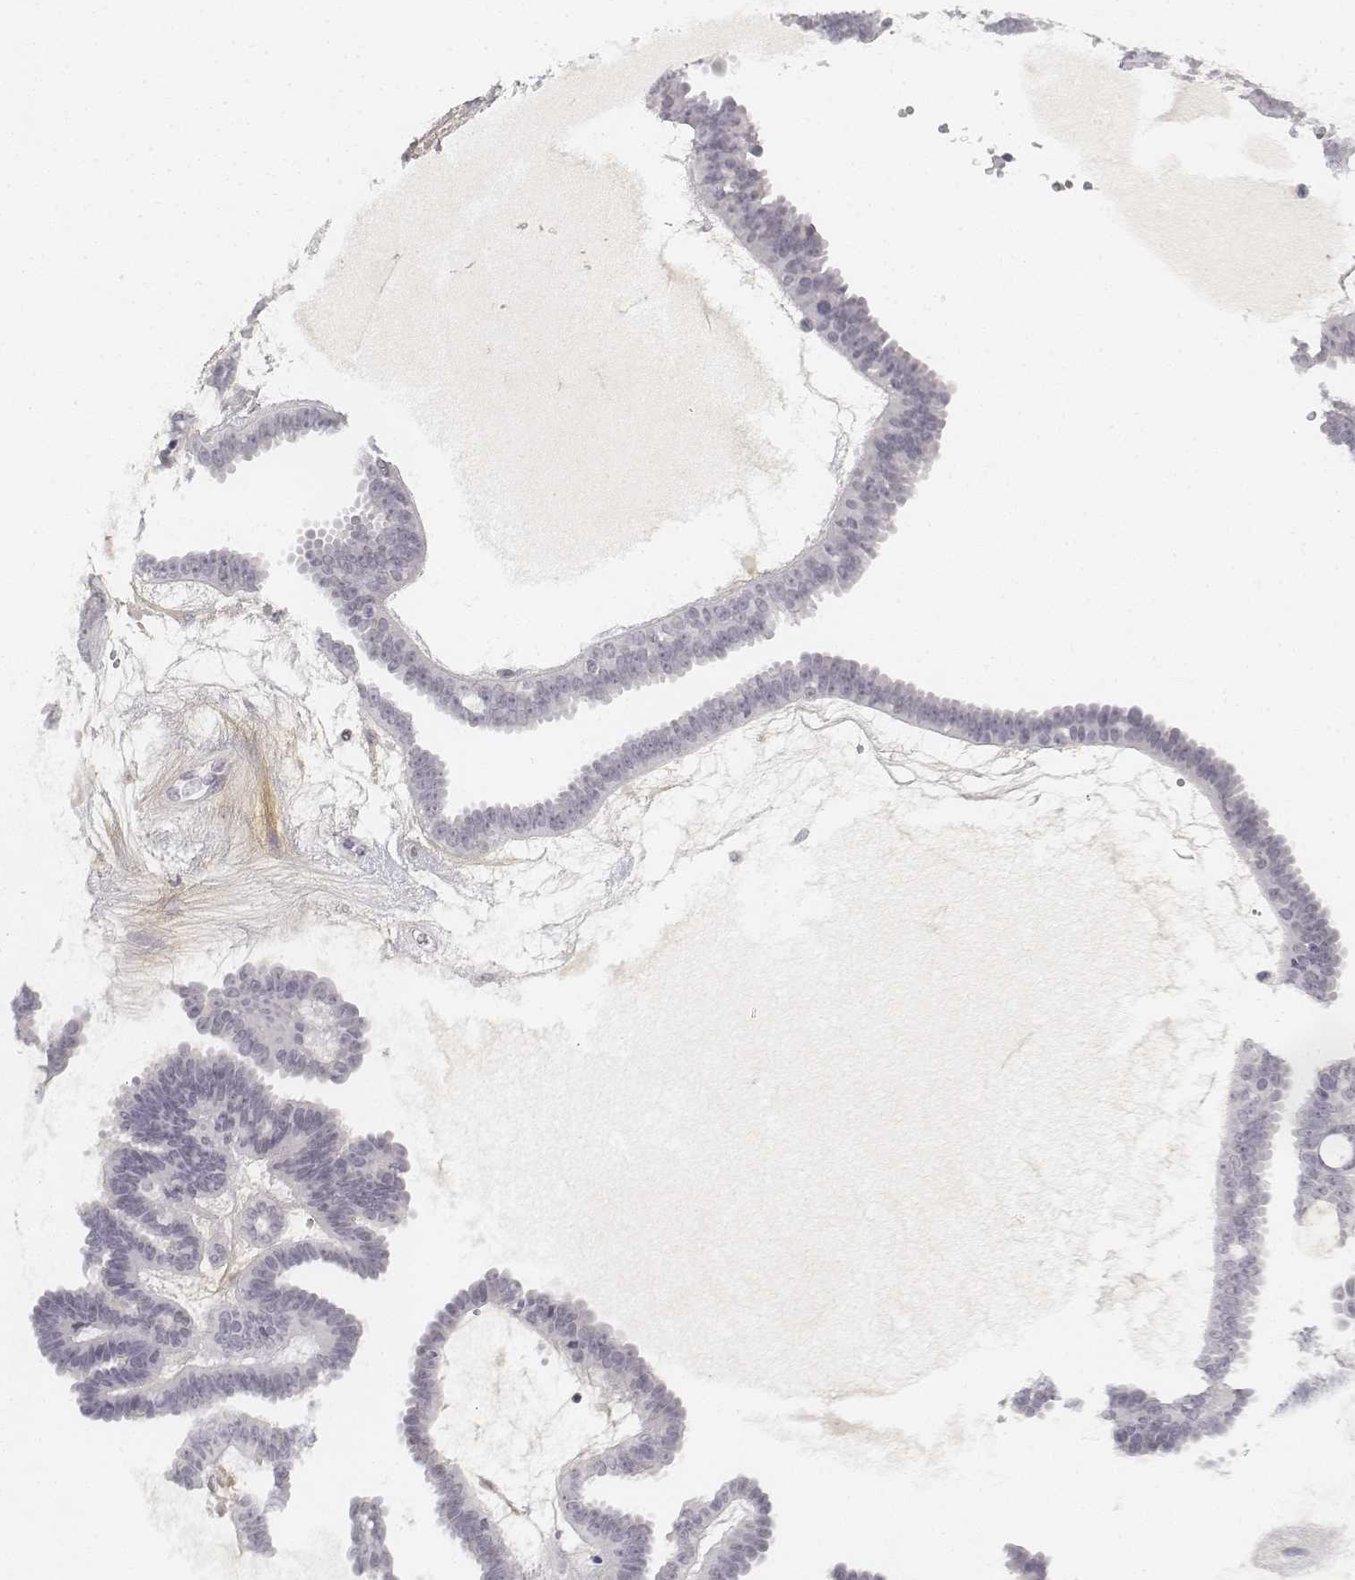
{"staining": {"intensity": "negative", "quantity": "none", "location": "none"}, "tissue": "ovarian cancer", "cell_type": "Tumor cells", "image_type": "cancer", "snomed": [{"axis": "morphology", "description": "Cystadenocarcinoma, serous, NOS"}, {"axis": "topography", "description": "Ovary"}], "caption": "An IHC image of ovarian cancer is shown. There is no staining in tumor cells of ovarian cancer.", "gene": "KRT84", "patient": {"sex": "female", "age": 71}}